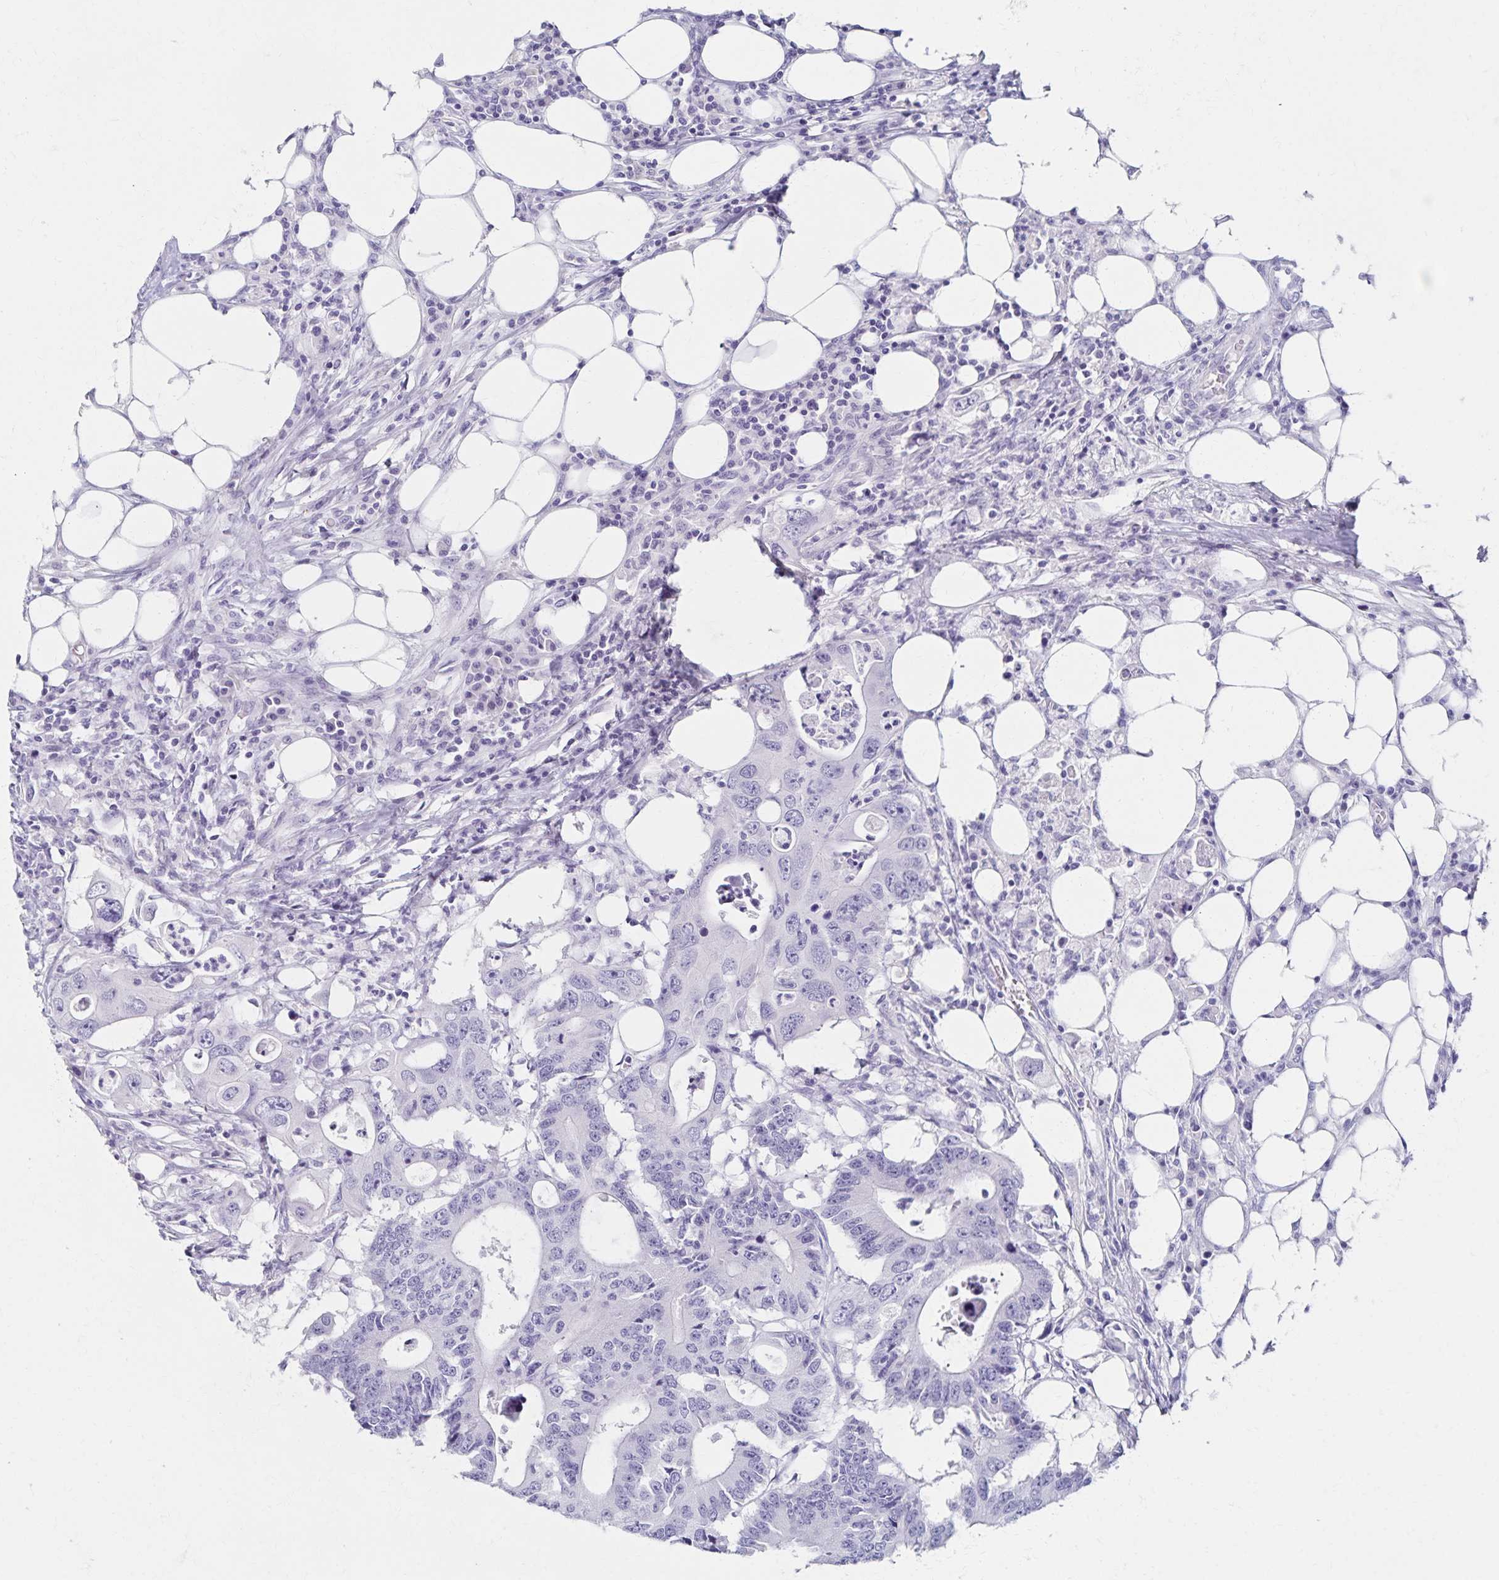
{"staining": {"intensity": "negative", "quantity": "none", "location": "none"}, "tissue": "colorectal cancer", "cell_type": "Tumor cells", "image_type": "cancer", "snomed": [{"axis": "morphology", "description": "Adenocarcinoma, NOS"}, {"axis": "topography", "description": "Colon"}], "caption": "Immunohistochemistry (IHC) of human colorectal cancer (adenocarcinoma) shows no expression in tumor cells.", "gene": "C2orf50", "patient": {"sex": "male", "age": 71}}